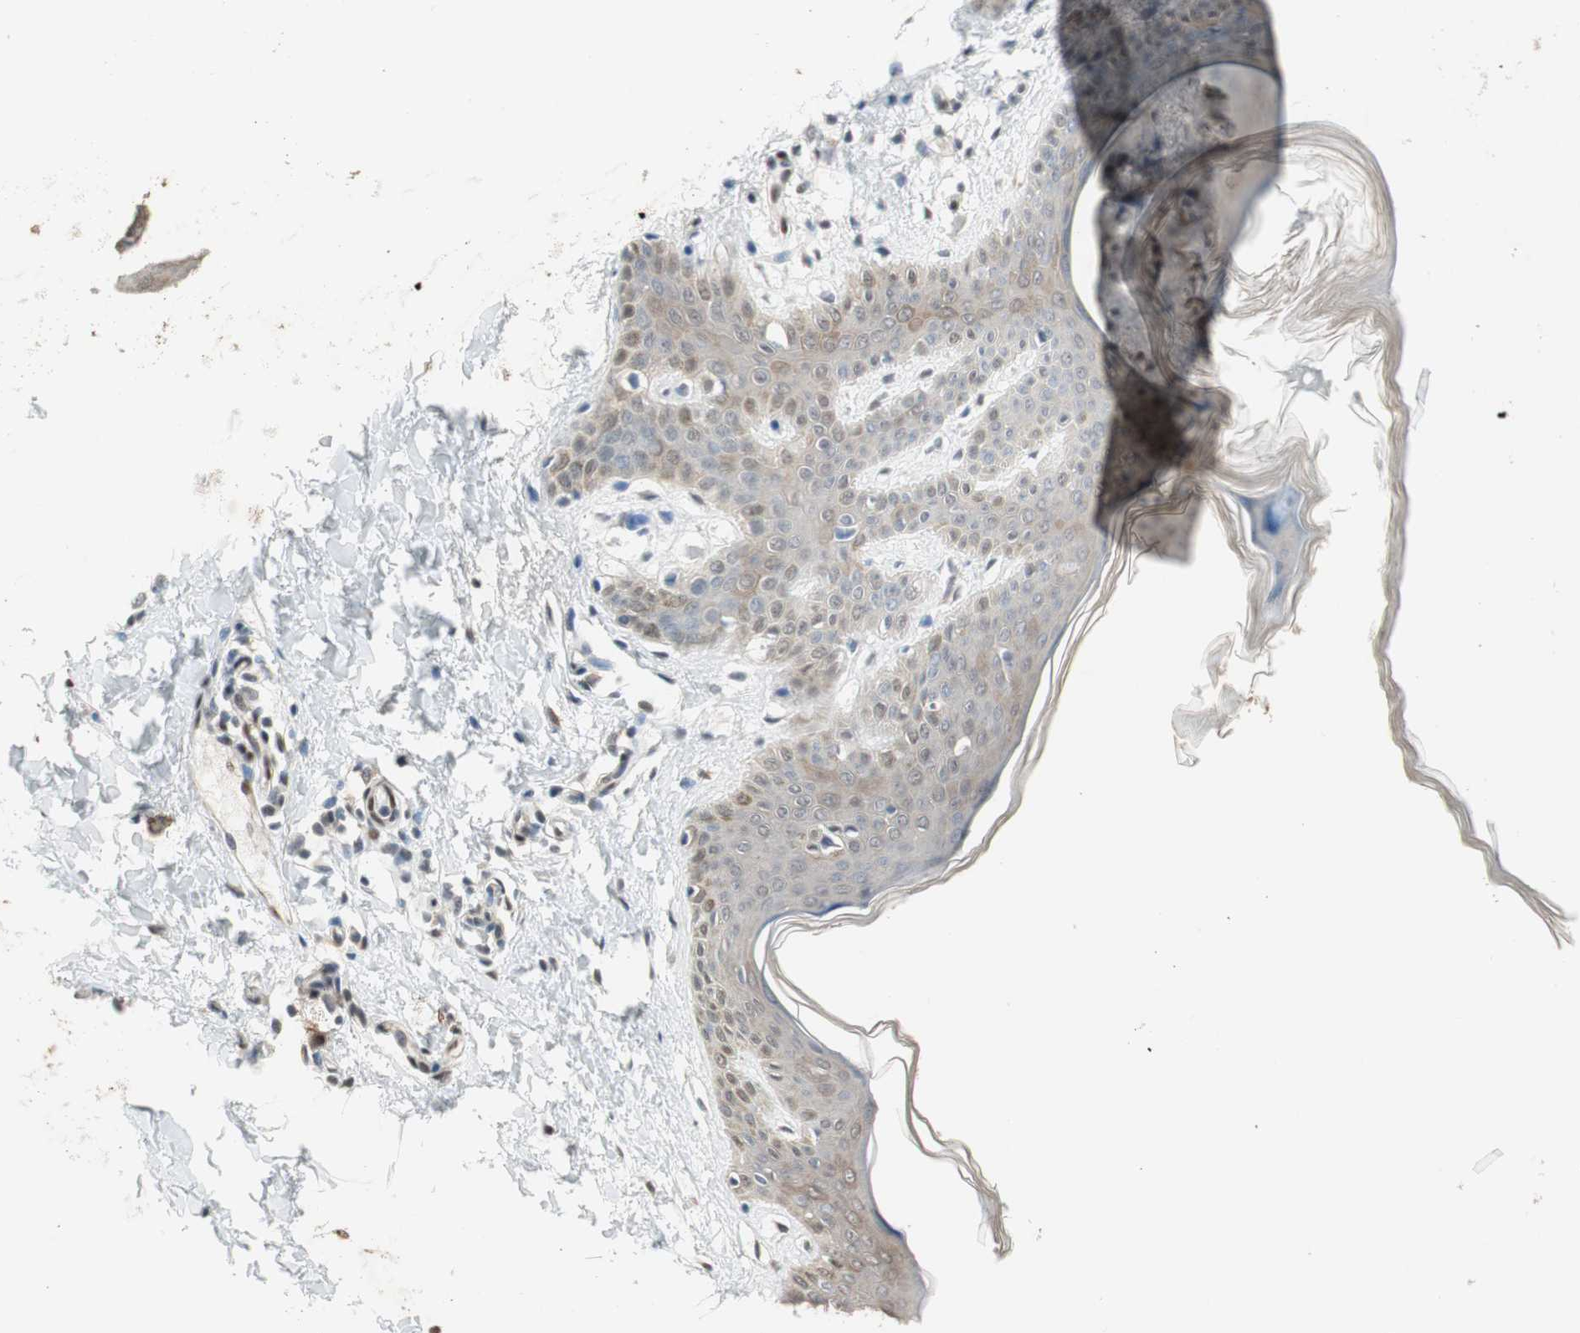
{"staining": {"intensity": "strong", "quantity": ">75%", "location": "nuclear"}, "tissue": "skin", "cell_type": "Fibroblasts", "image_type": "normal", "snomed": [{"axis": "morphology", "description": "Normal tissue, NOS"}, {"axis": "topography", "description": "Skin"}], "caption": "Skin stained for a protein displays strong nuclear positivity in fibroblasts. Immunohistochemistry stains the protein in brown and the nuclei are stained blue.", "gene": "PML", "patient": {"sex": "female", "age": 17}}